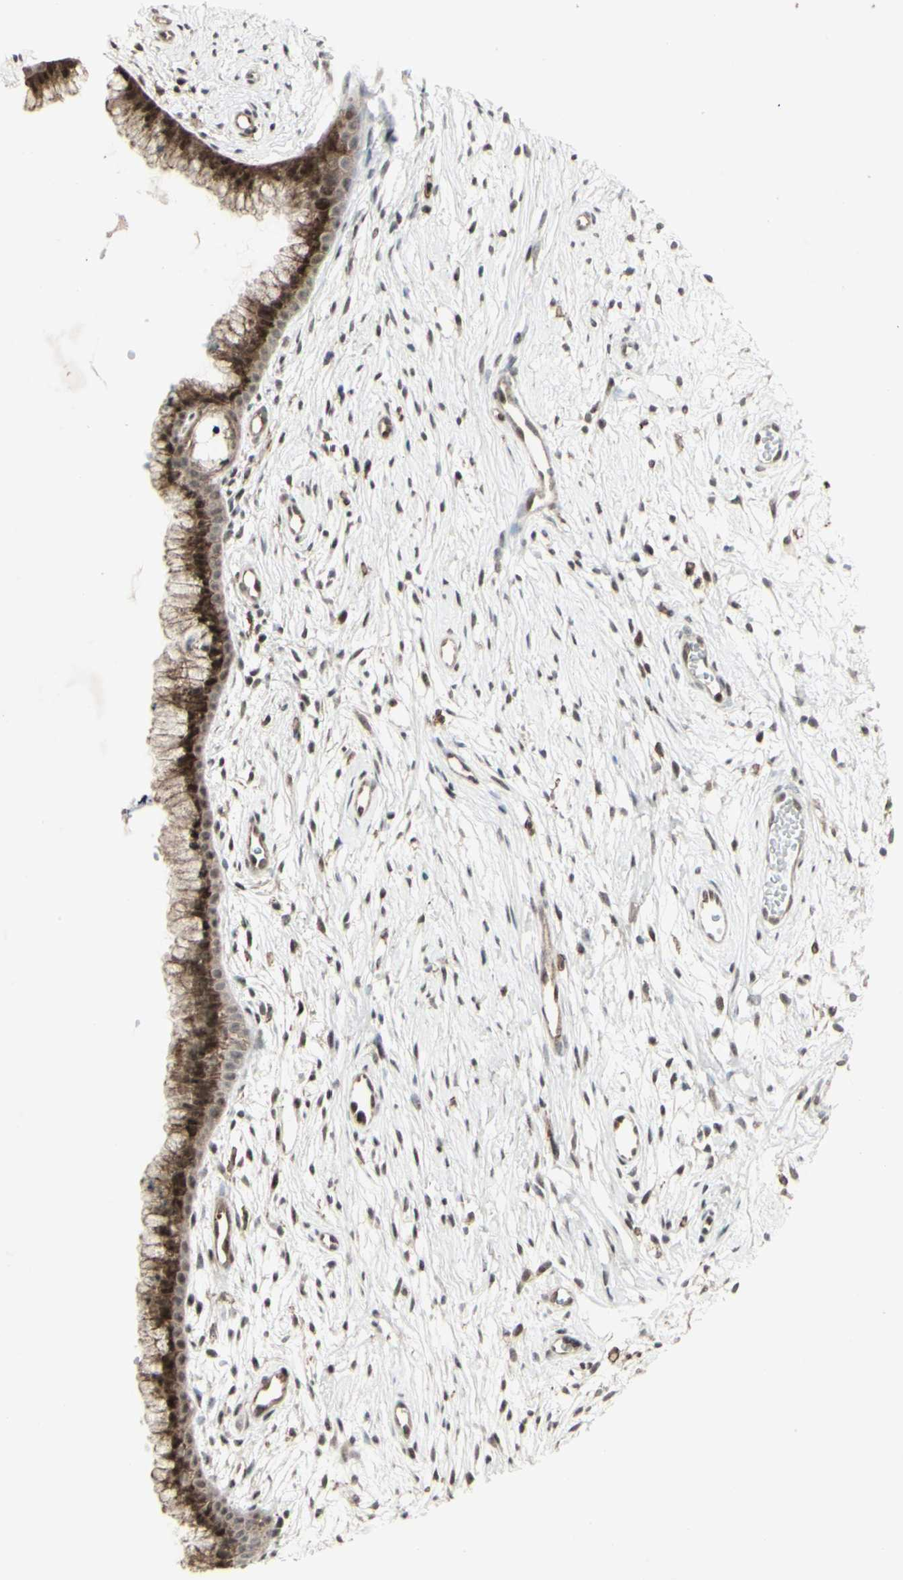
{"staining": {"intensity": "strong", "quantity": ">75%", "location": "nuclear"}, "tissue": "cervix", "cell_type": "Glandular cells", "image_type": "normal", "snomed": [{"axis": "morphology", "description": "Normal tissue, NOS"}, {"axis": "topography", "description": "Cervix"}], "caption": "IHC staining of benign cervix, which displays high levels of strong nuclear staining in approximately >75% of glandular cells indicating strong nuclear protein staining. The staining was performed using DAB (brown) for protein detection and nuclei were counterstained in hematoxylin (blue).", "gene": "CD33", "patient": {"sex": "female", "age": 39}}